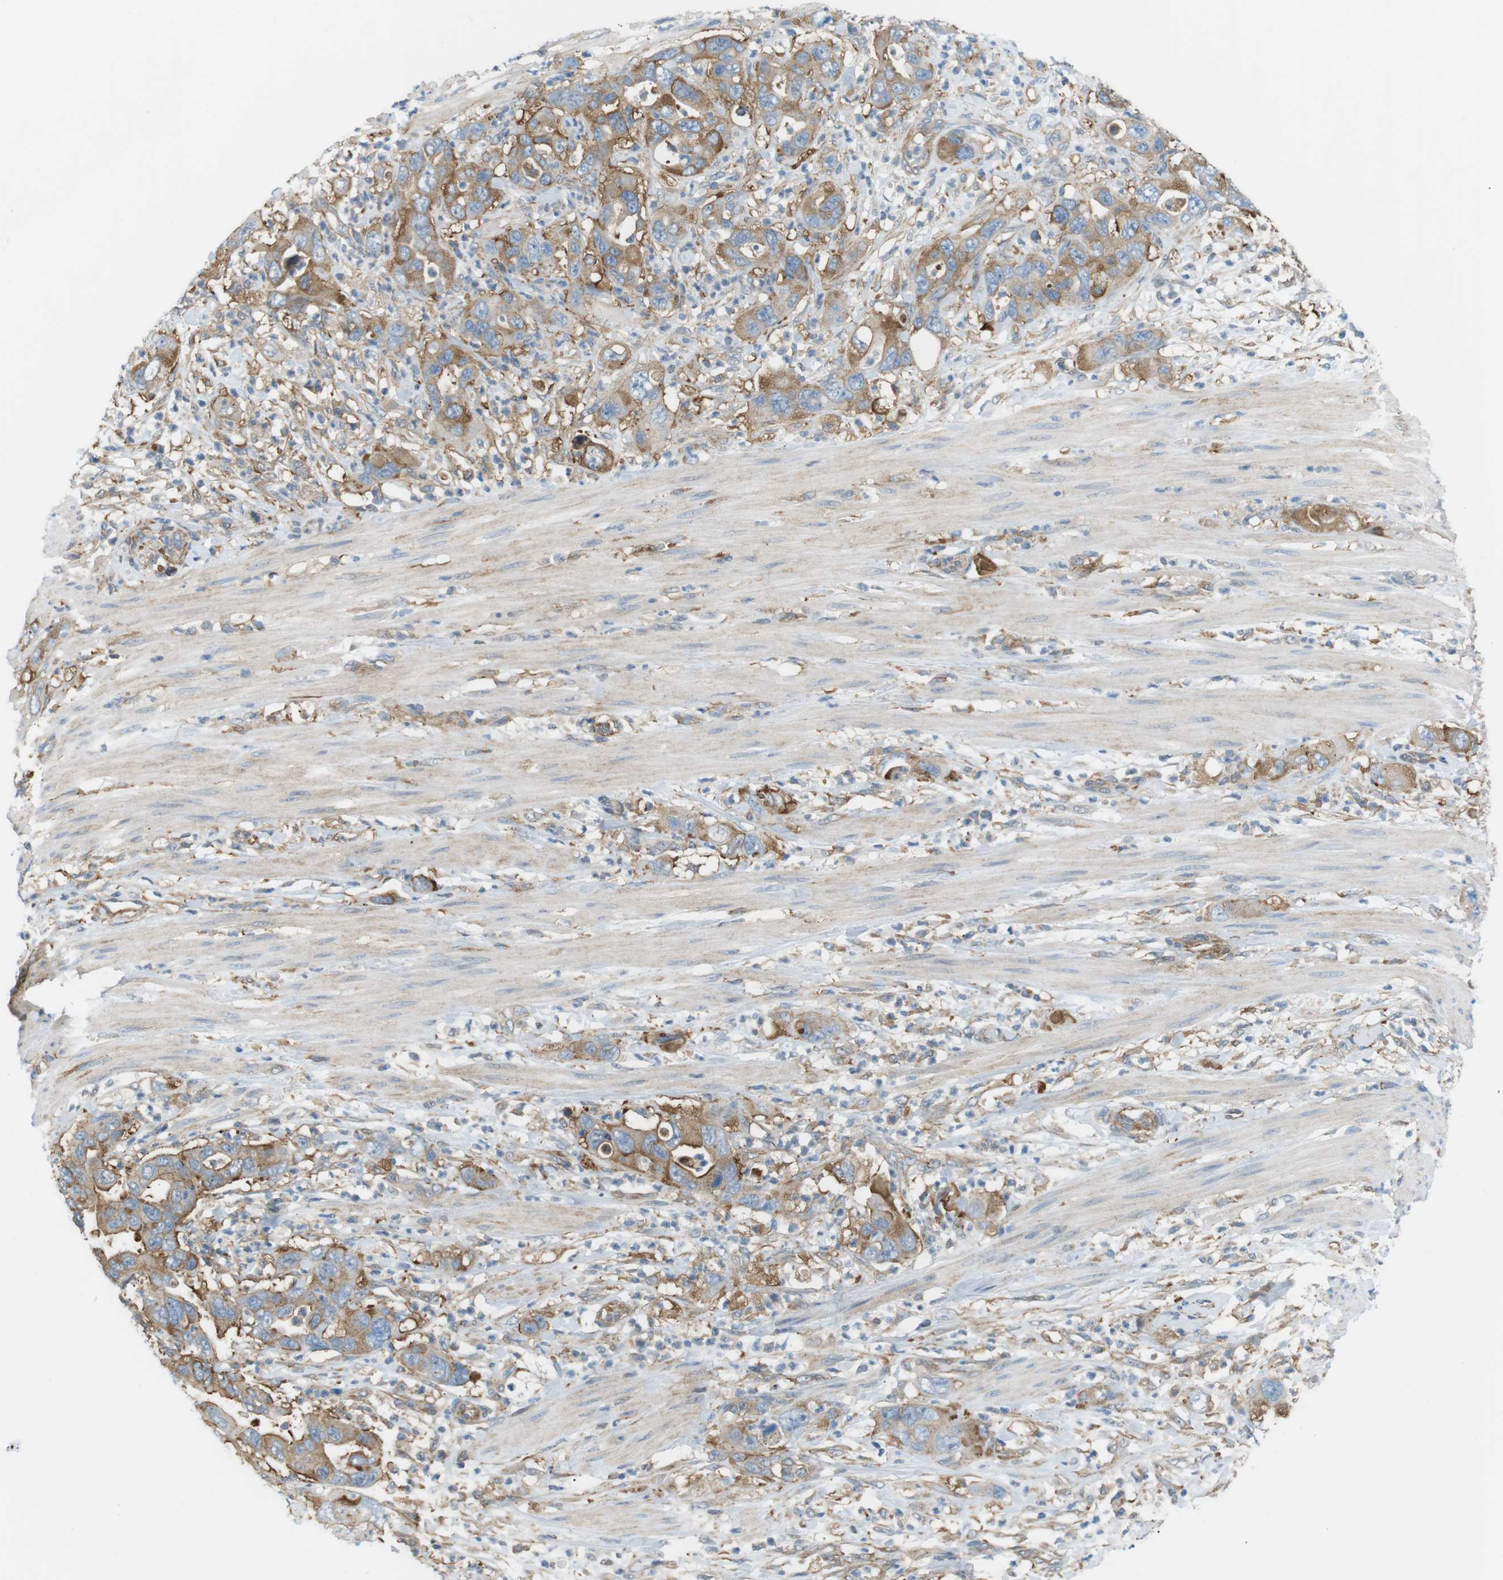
{"staining": {"intensity": "moderate", "quantity": ">75%", "location": "cytoplasmic/membranous"}, "tissue": "pancreatic cancer", "cell_type": "Tumor cells", "image_type": "cancer", "snomed": [{"axis": "morphology", "description": "Adenocarcinoma, NOS"}, {"axis": "topography", "description": "Pancreas"}], "caption": "Protein staining of adenocarcinoma (pancreatic) tissue shows moderate cytoplasmic/membranous staining in about >75% of tumor cells. The protein of interest is shown in brown color, while the nuclei are stained blue.", "gene": "PEPD", "patient": {"sex": "female", "age": 71}}